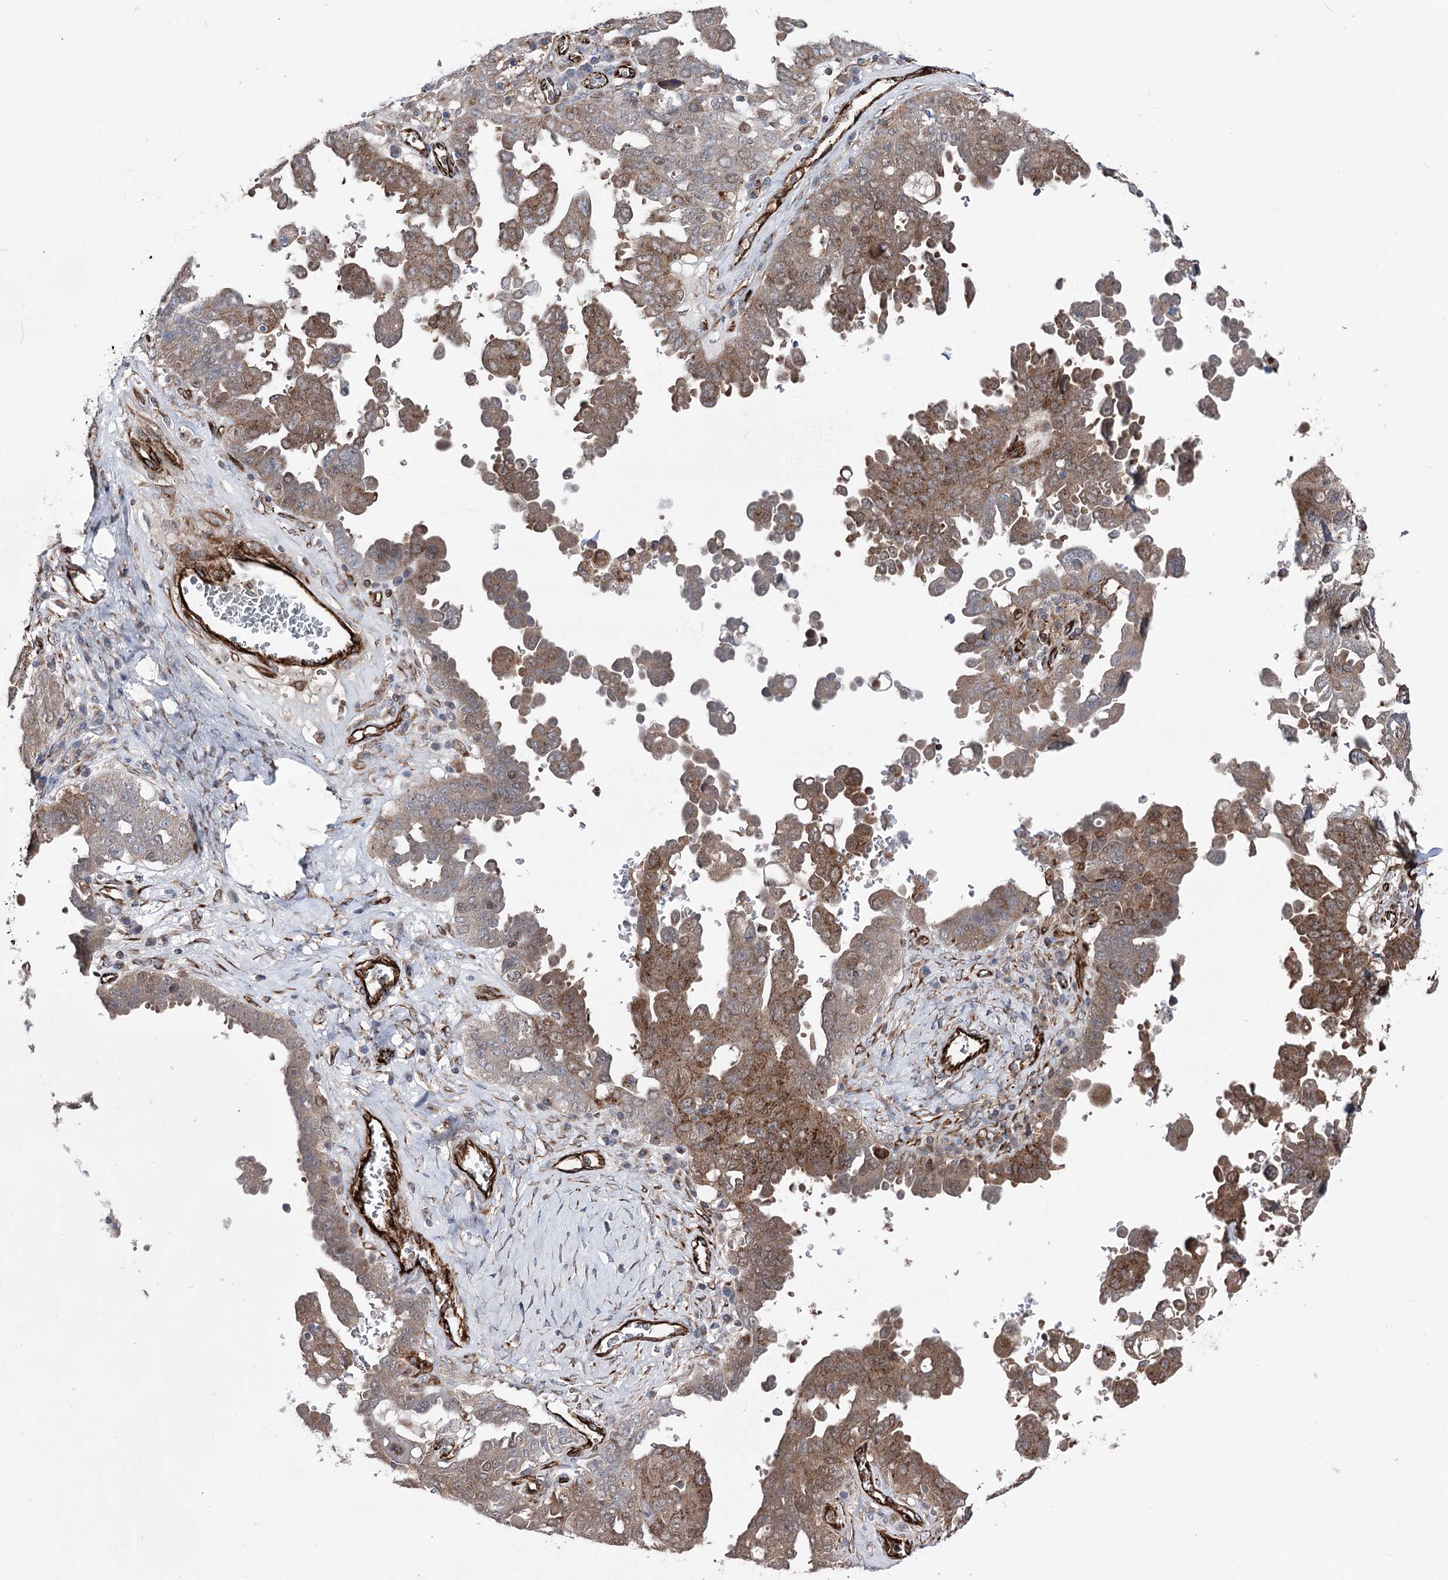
{"staining": {"intensity": "moderate", "quantity": "25%-75%", "location": "cytoplasmic/membranous,nuclear"}, "tissue": "ovarian cancer", "cell_type": "Tumor cells", "image_type": "cancer", "snomed": [{"axis": "morphology", "description": "Carcinoma, endometroid"}, {"axis": "topography", "description": "Ovary"}], "caption": "Protein staining of ovarian cancer tissue demonstrates moderate cytoplasmic/membranous and nuclear staining in about 25%-75% of tumor cells. Using DAB (3,3'-diaminobenzidine) (brown) and hematoxylin (blue) stains, captured at high magnification using brightfield microscopy.", "gene": "MIB1", "patient": {"sex": "female", "age": 62}}